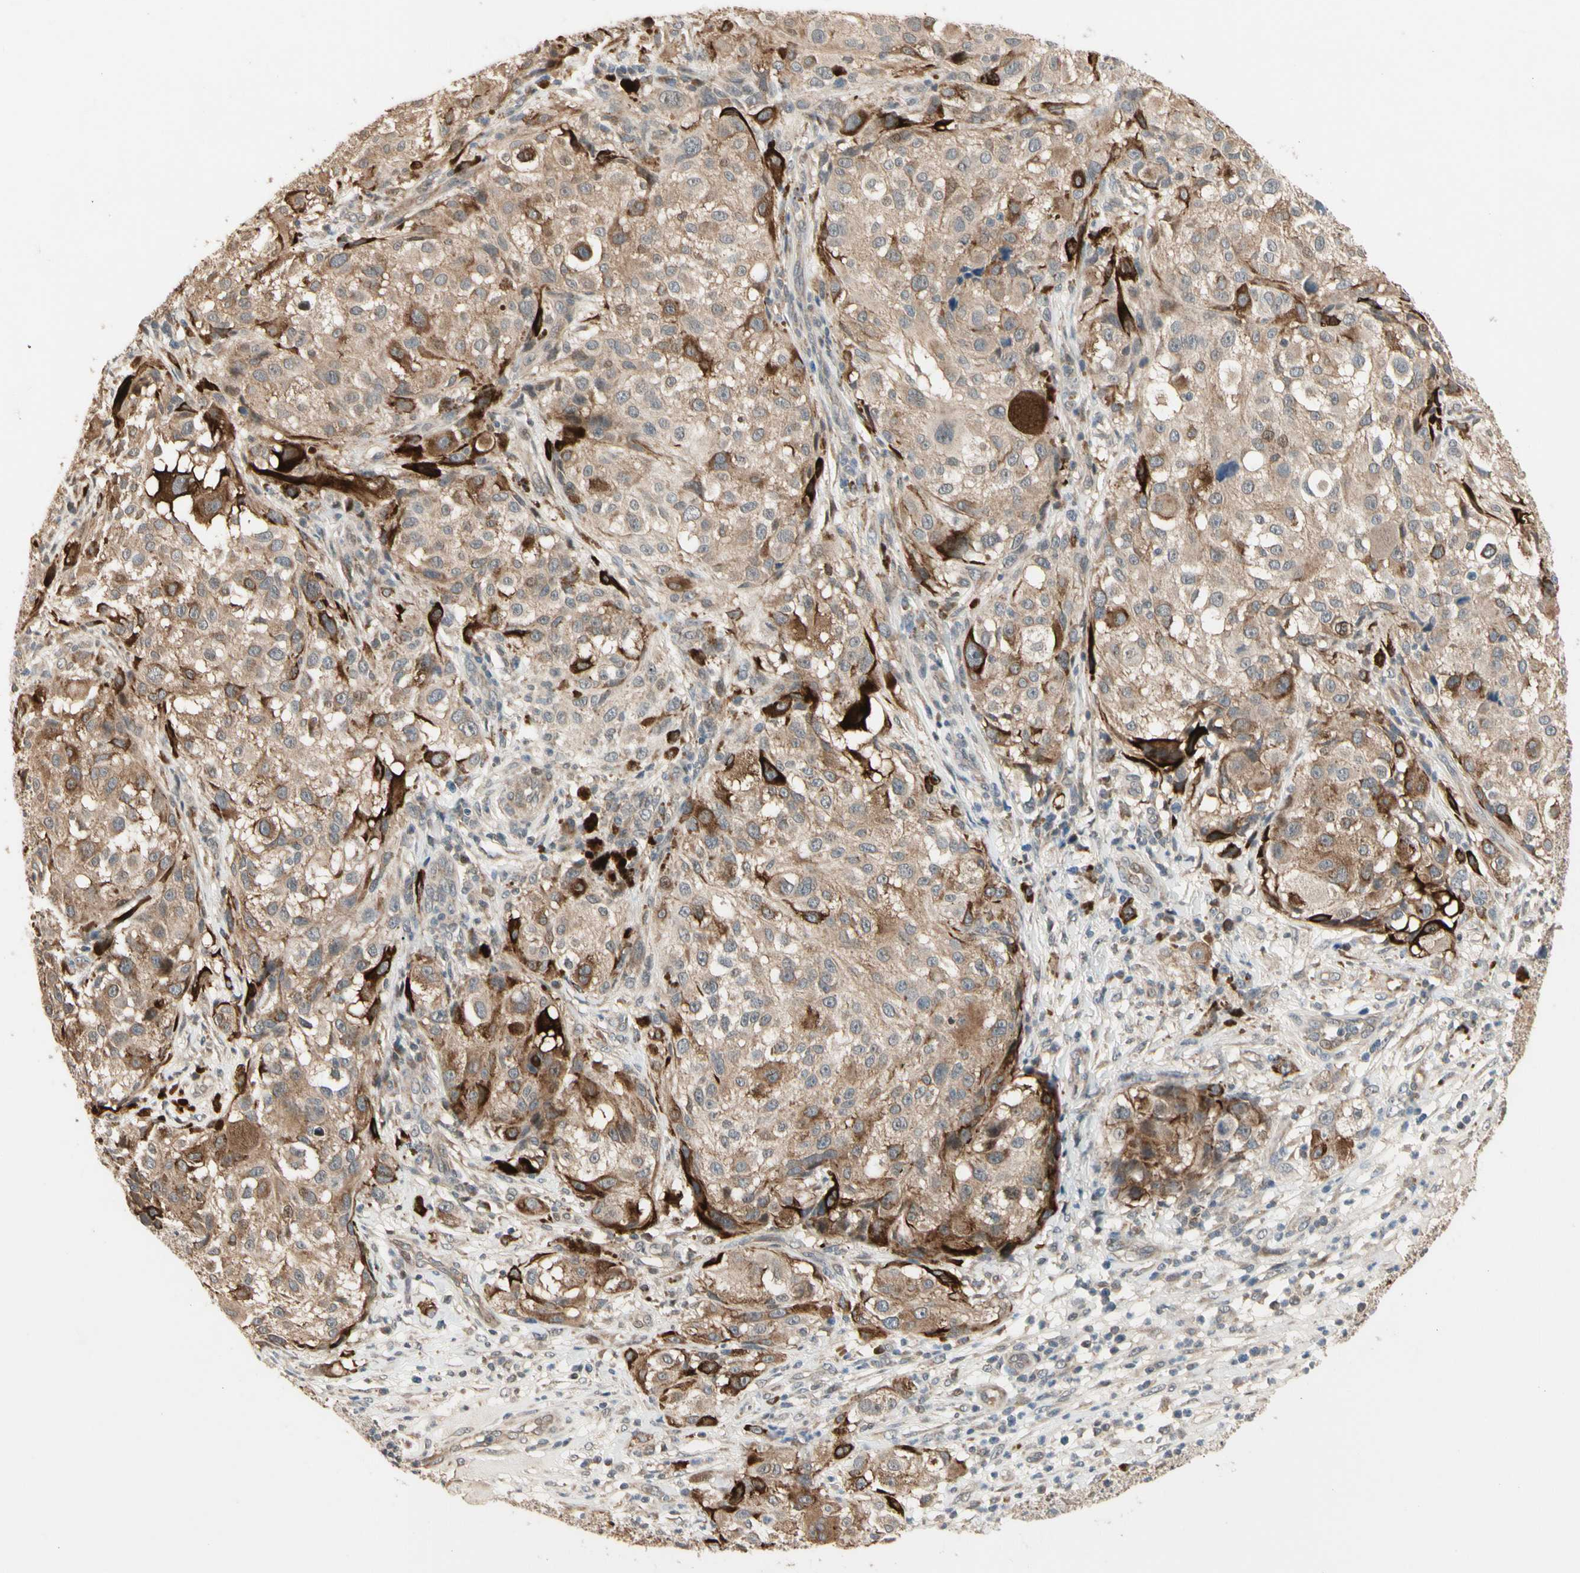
{"staining": {"intensity": "moderate", "quantity": ">75%", "location": "cytoplasmic/membranous"}, "tissue": "melanoma", "cell_type": "Tumor cells", "image_type": "cancer", "snomed": [{"axis": "morphology", "description": "Necrosis, NOS"}, {"axis": "morphology", "description": "Malignant melanoma, NOS"}, {"axis": "topography", "description": "Skin"}], "caption": "The histopathology image reveals immunohistochemical staining of malignant melanoma. There is moderate cytoplasmic/membranous staining is seen in approximately >75% of tumor cells.", "gene": "ATG4C", "patient": {"sex": "female", "age": 87}}